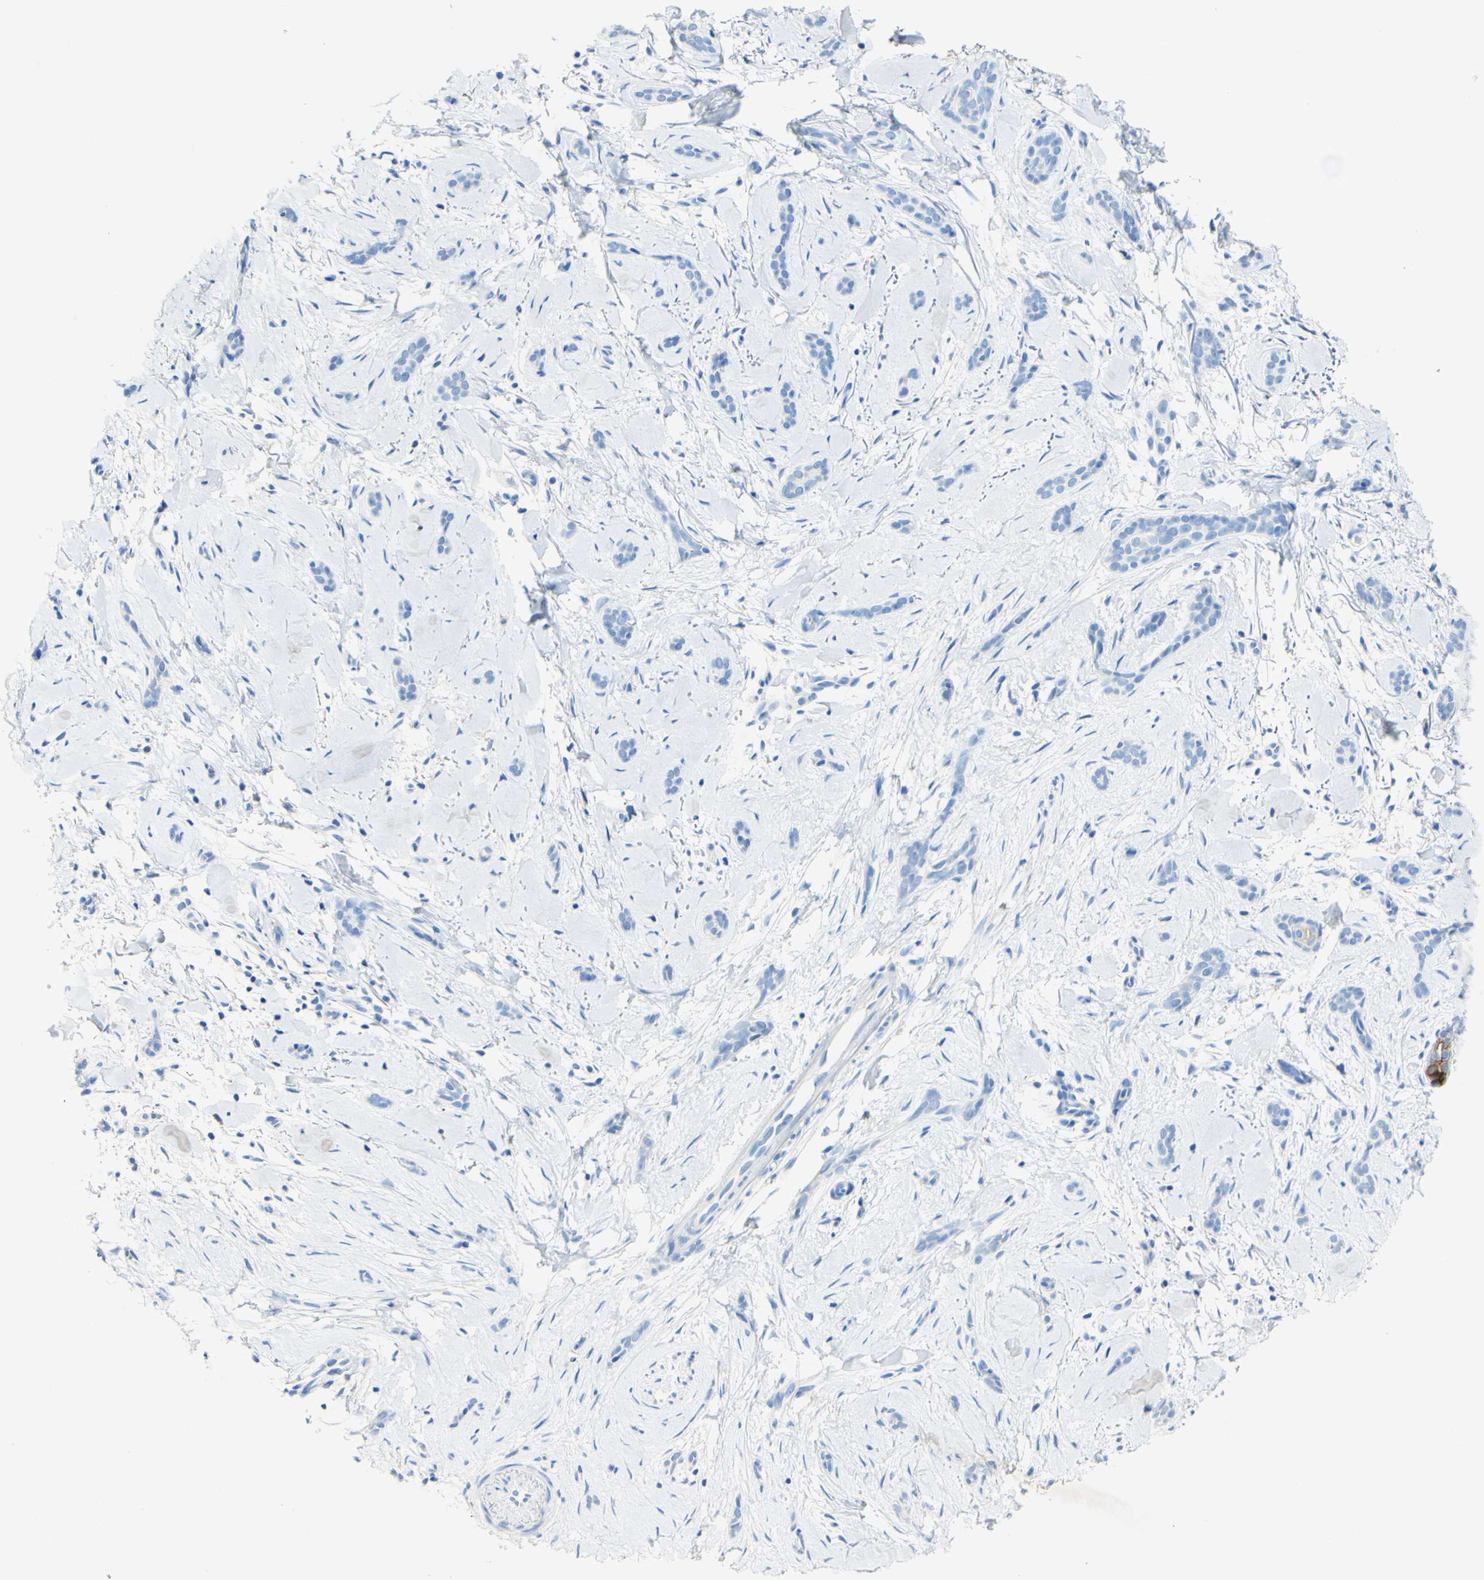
{"staining": {"intensity": "negative", "quantity": "none", "location": "none"}, "tissue": "skin cancer", "cell_type": "Tumor cells", "image_type": "cancer", "snomed": [{"axis": "morphology", "description": "Basal cell carcinoma"}, {"axis": "morphology", "description": "Adnexal tumor, benign"}, {"axis": "topography", "description": "Skin"}], "caption": "This histopathology image is of skin cancer stained with IHC to label a protein in brown with the nuclei are counter-stained blue. There is no expression in tumor cells.", "gene": "PIGR", "patient": {"sex": "female", "age": 42}}